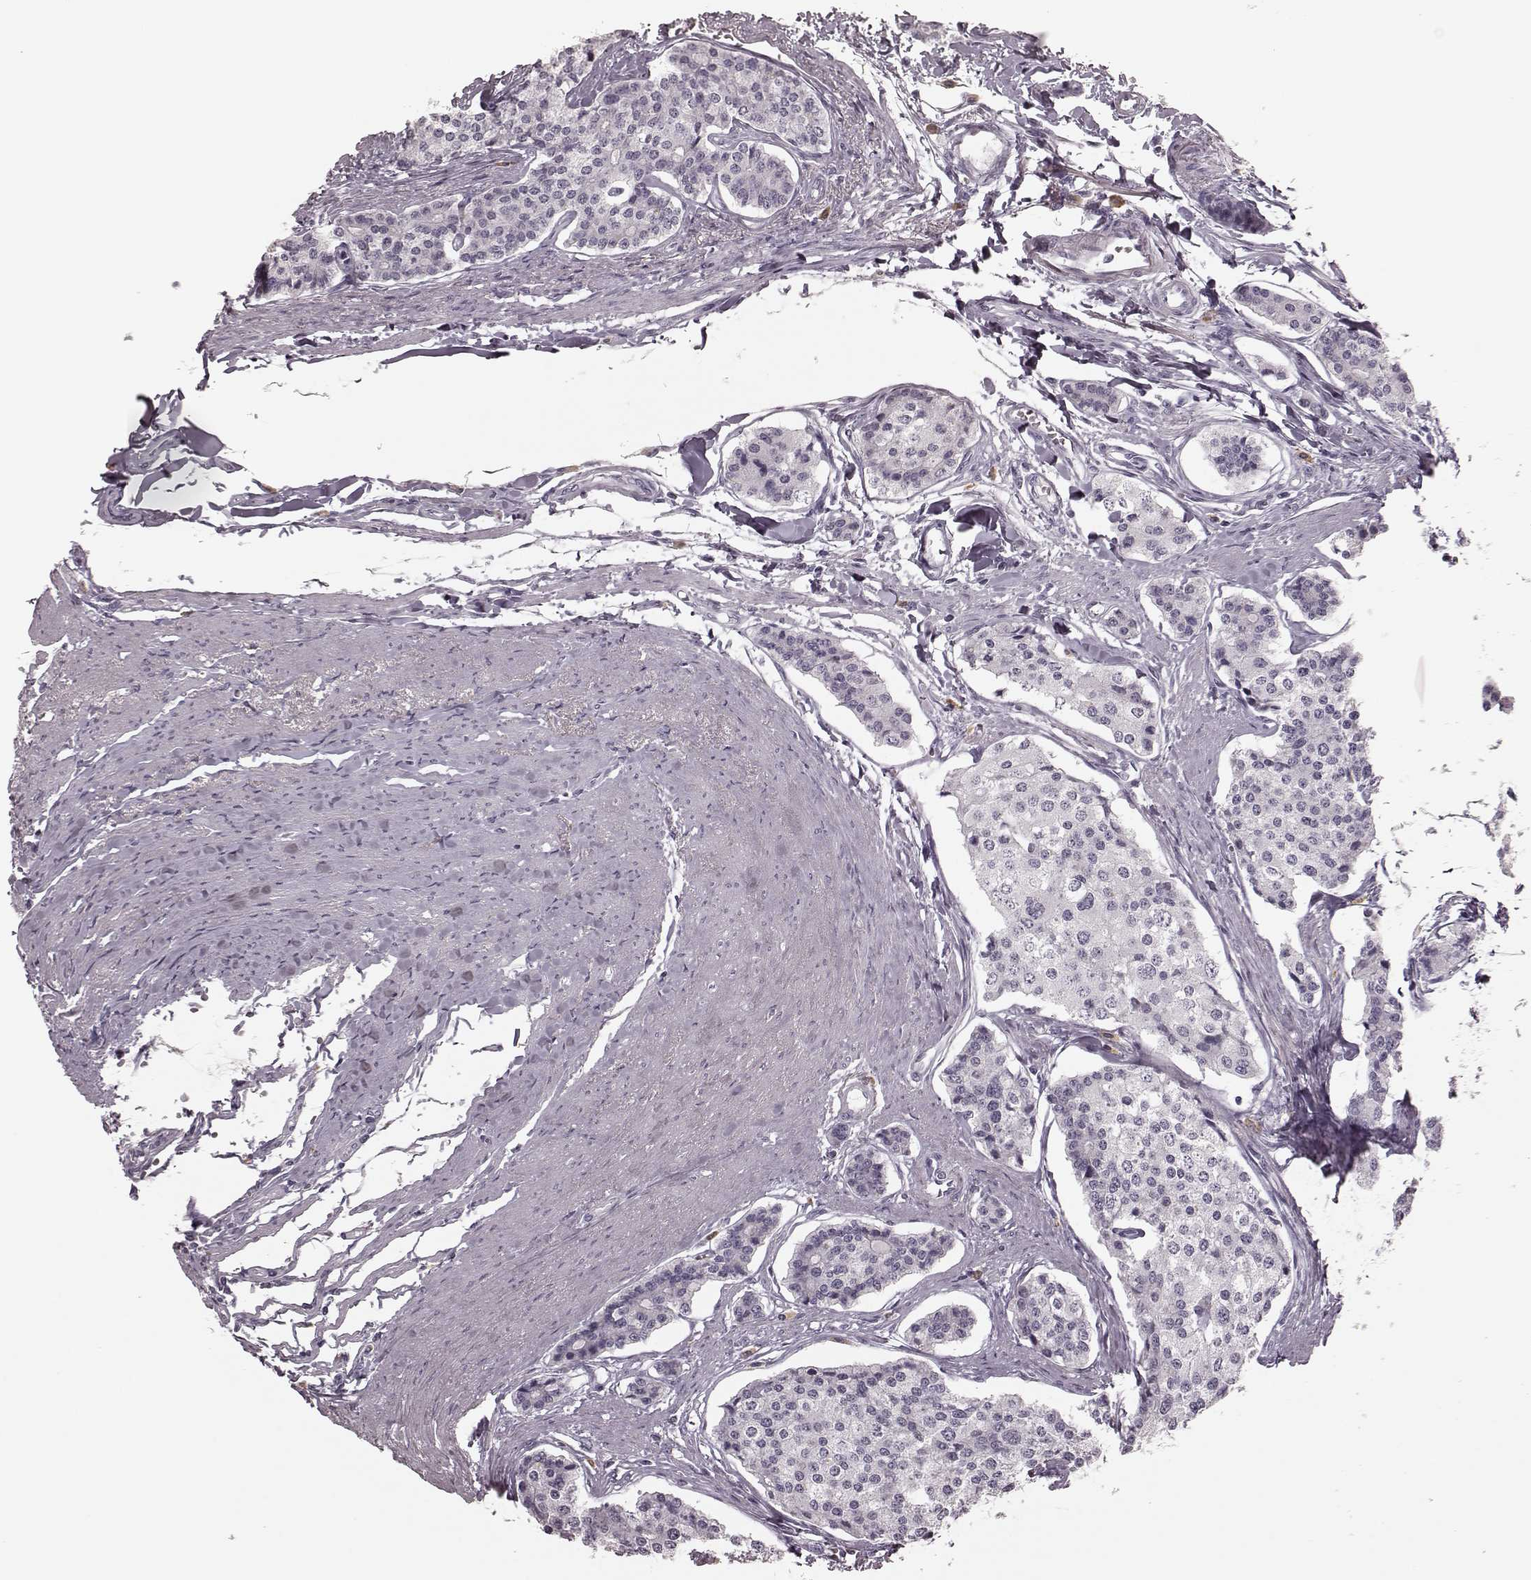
{"staining": {"intensity": "negative", "quantity": "none", "location": "none"}, "tissue": "carcinoid", "cell_type": "Tumor cells", "image_type": "cancer", "snomed": [{"axis": "morphology", "description": "Carcinoid, malignant, NOS"}, {"axis": "topography", "description": "Small intestine"}], "caption": "Immunohistochemistry of human carcinoid reveals no staining in tumor cells.", "gene": "TRPM1", "patient": {"sex": "female", "age": 65}}